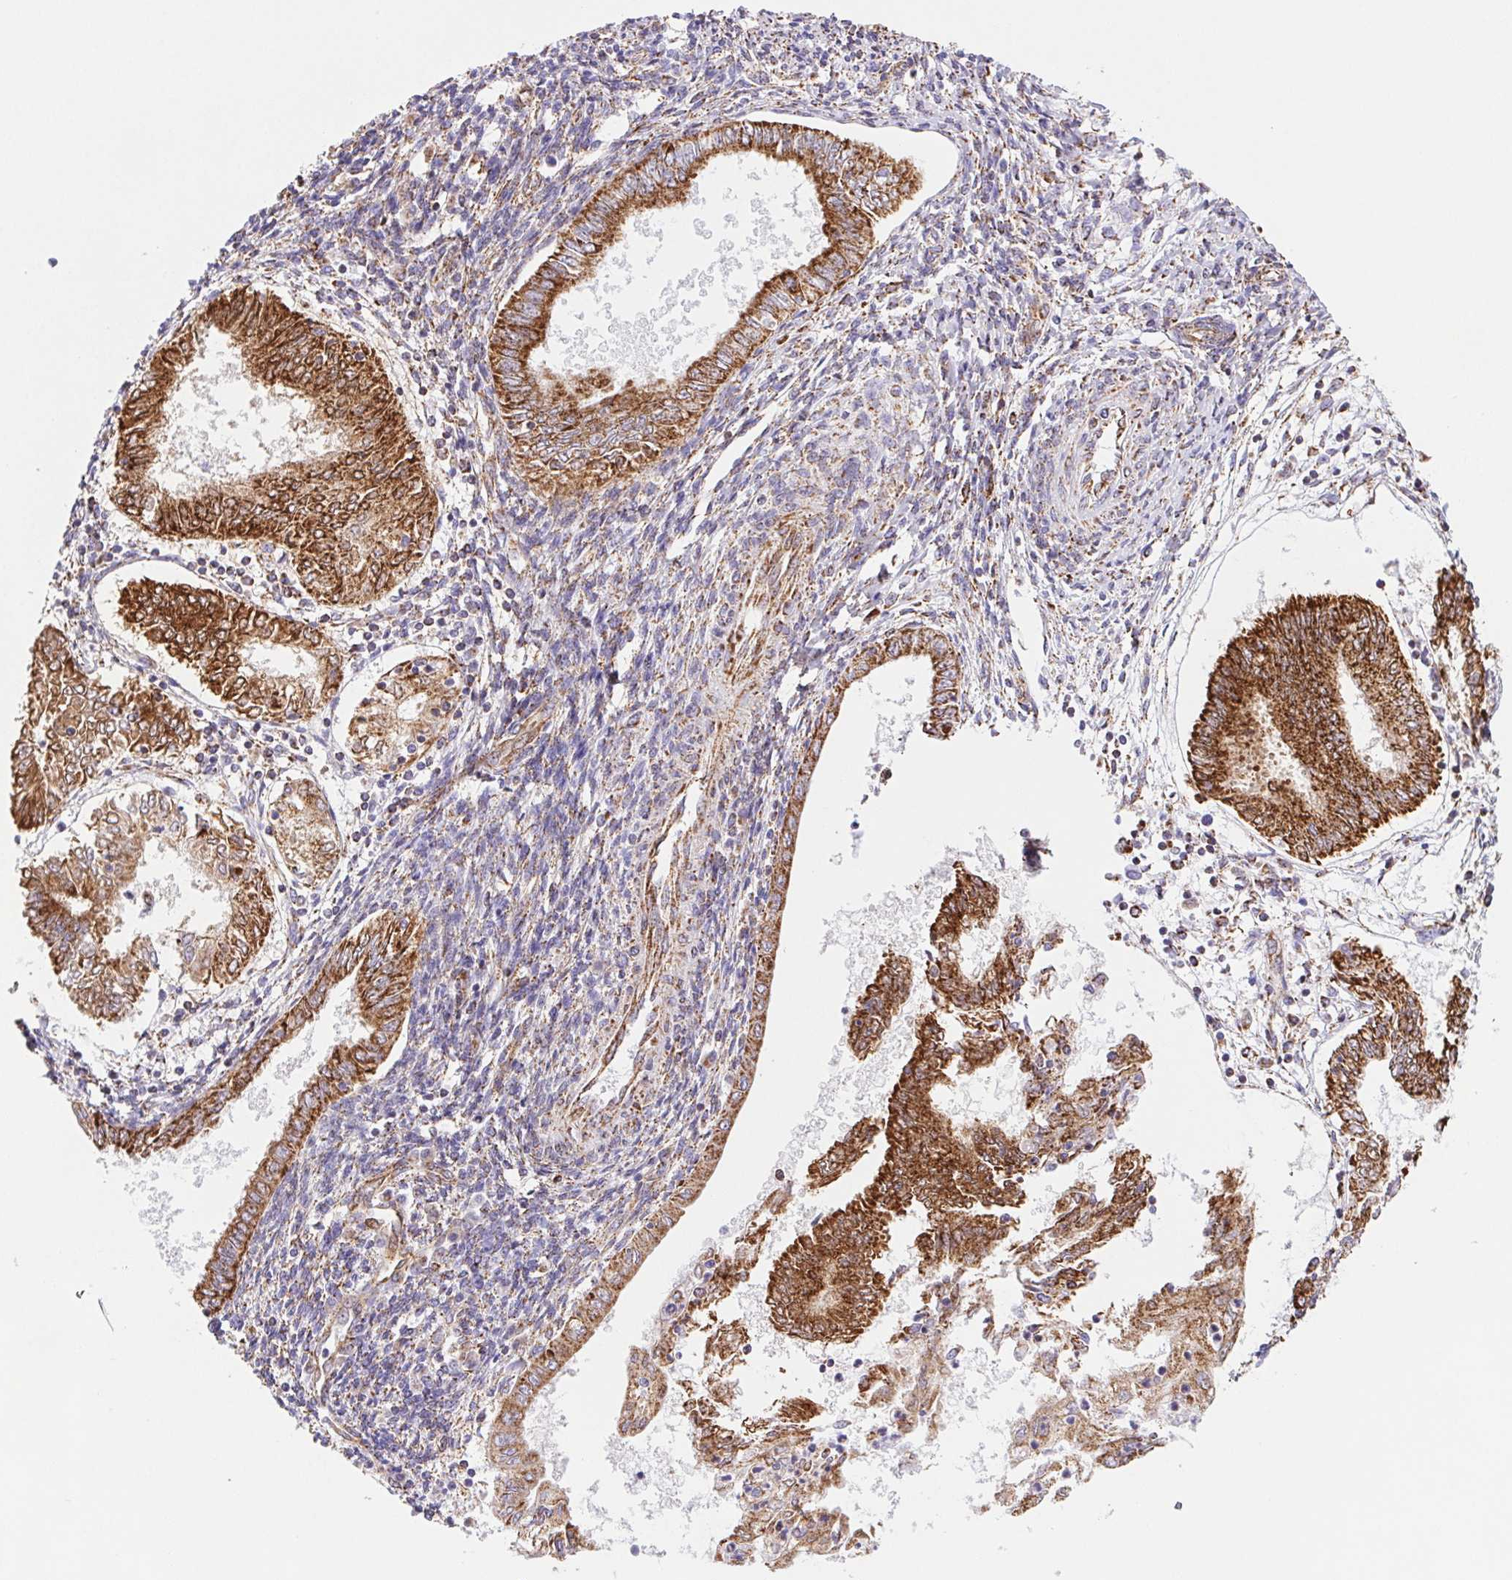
{"staining": {"intensity": "strong", "quantity": ">75%", "location": "cytoplasmic/membranous"}, "tissue": "endometrial cancer", "cell_type": "Tumor cells", "image_type": "cancer", "snomed": [{"axis": "morphology", "description": "Adenocarcinoma, NOS"}, {"axis": "topography", "description": "Endometrium"}], "caption": "Immunohistochemical staining of human endometrial adenocarcinoma shows high levels of strong cytoplasmic/membranous protein positivity in approximately >75% of tumor cells.", "gene": "NIPSNAP2", "patient": {"sex": "female", "age": 68}}